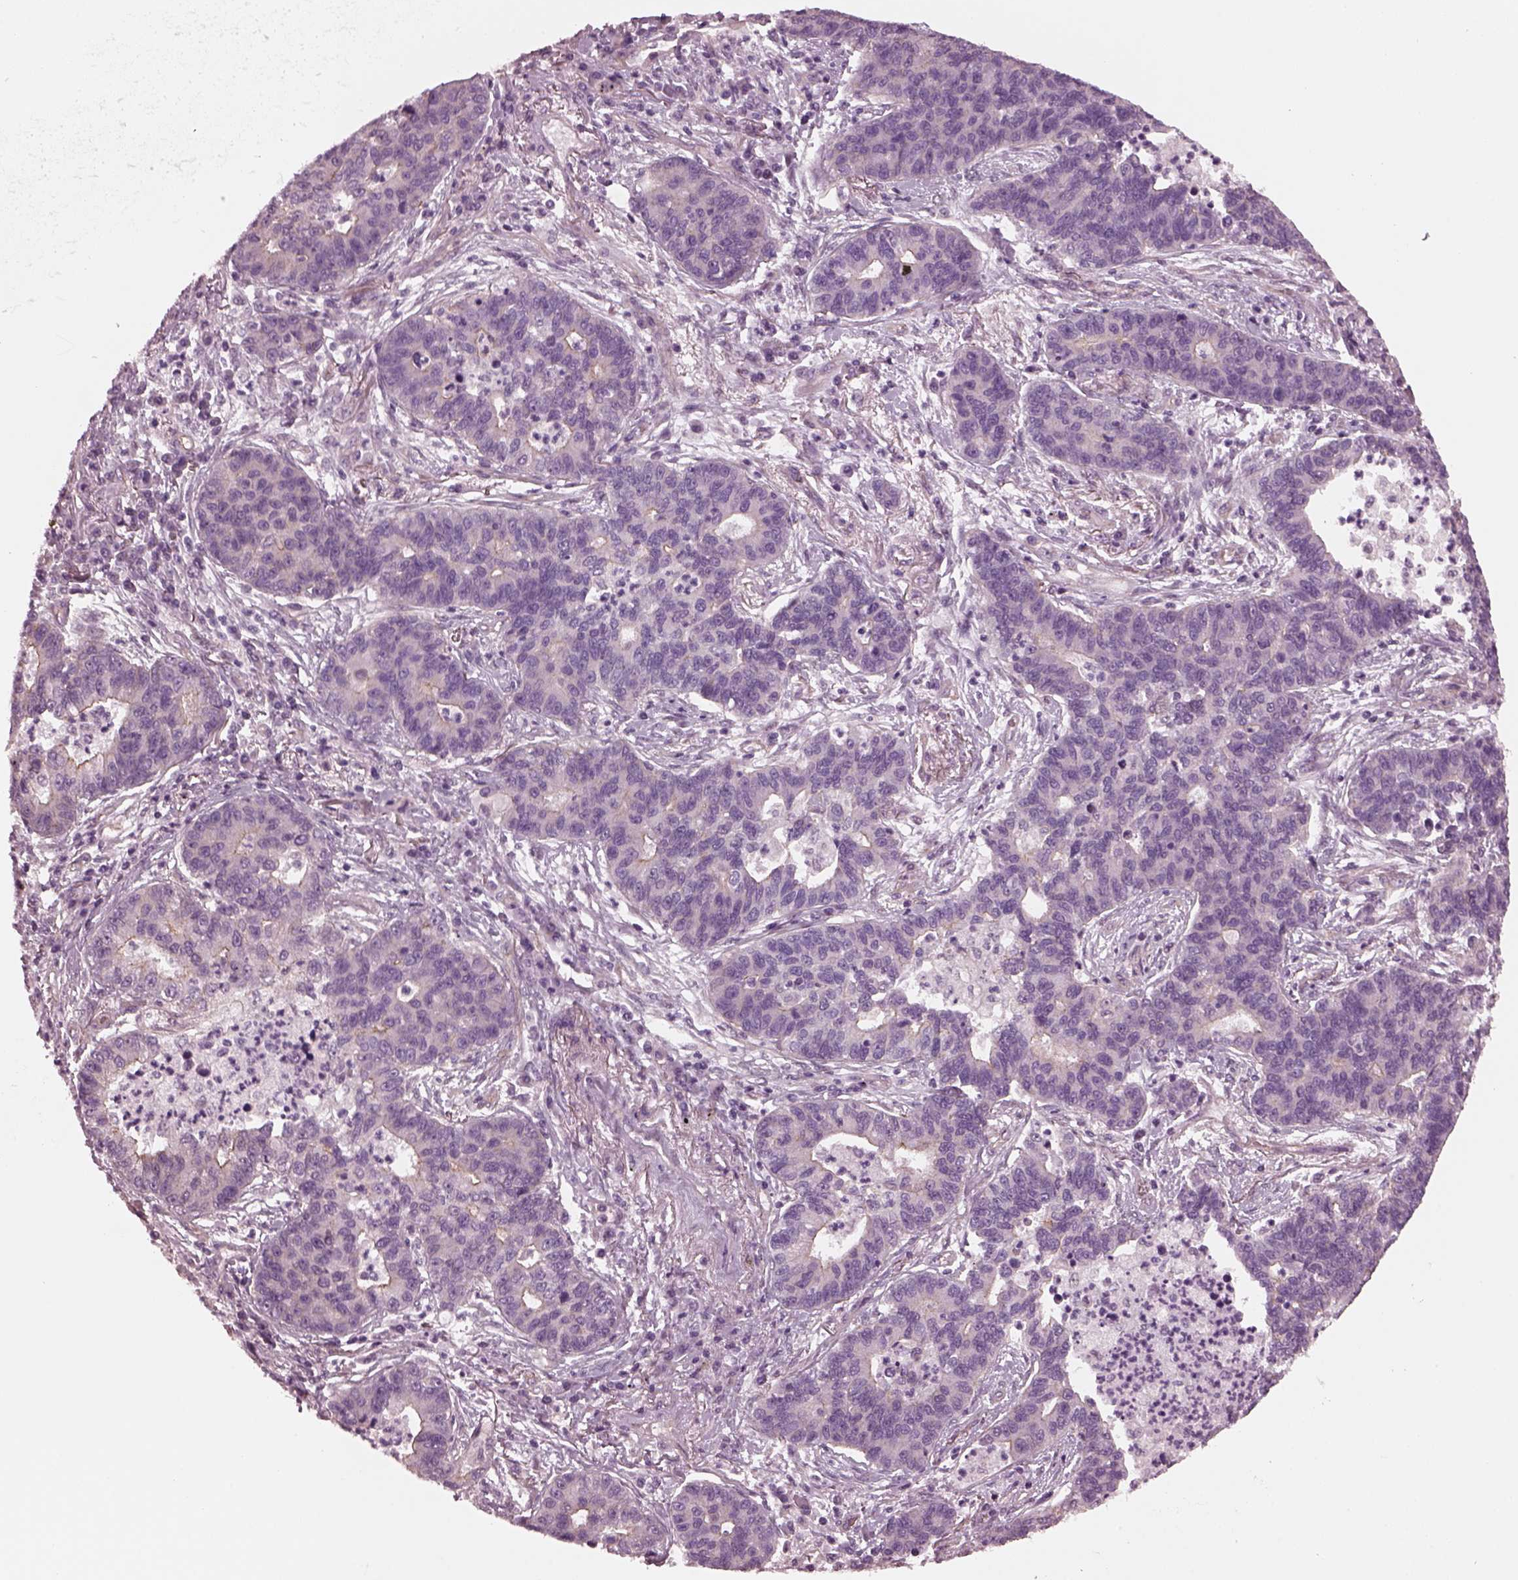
{"staining": {"intensity": "moderate", "quantity": "<25%", "location": "cytoplasmic/membranous"}, "tissue": "lung cancer", "cell_type": "Tumor cells", "image_type": "cancer", "snomed": [{"axis": "morphology", "description": "Adenocarcinoma, NOS"}, {"axis": "topography", "description": "Lung"}], "caption": "Immunohistochemical staining of adenocarcinoma (lung) shows low levels of moderate cytoplasmic/membranous staining in approximately <25% of tumor cells.", "gene": "ODAD1", "patient": {"sex": "female", "age": 57}}